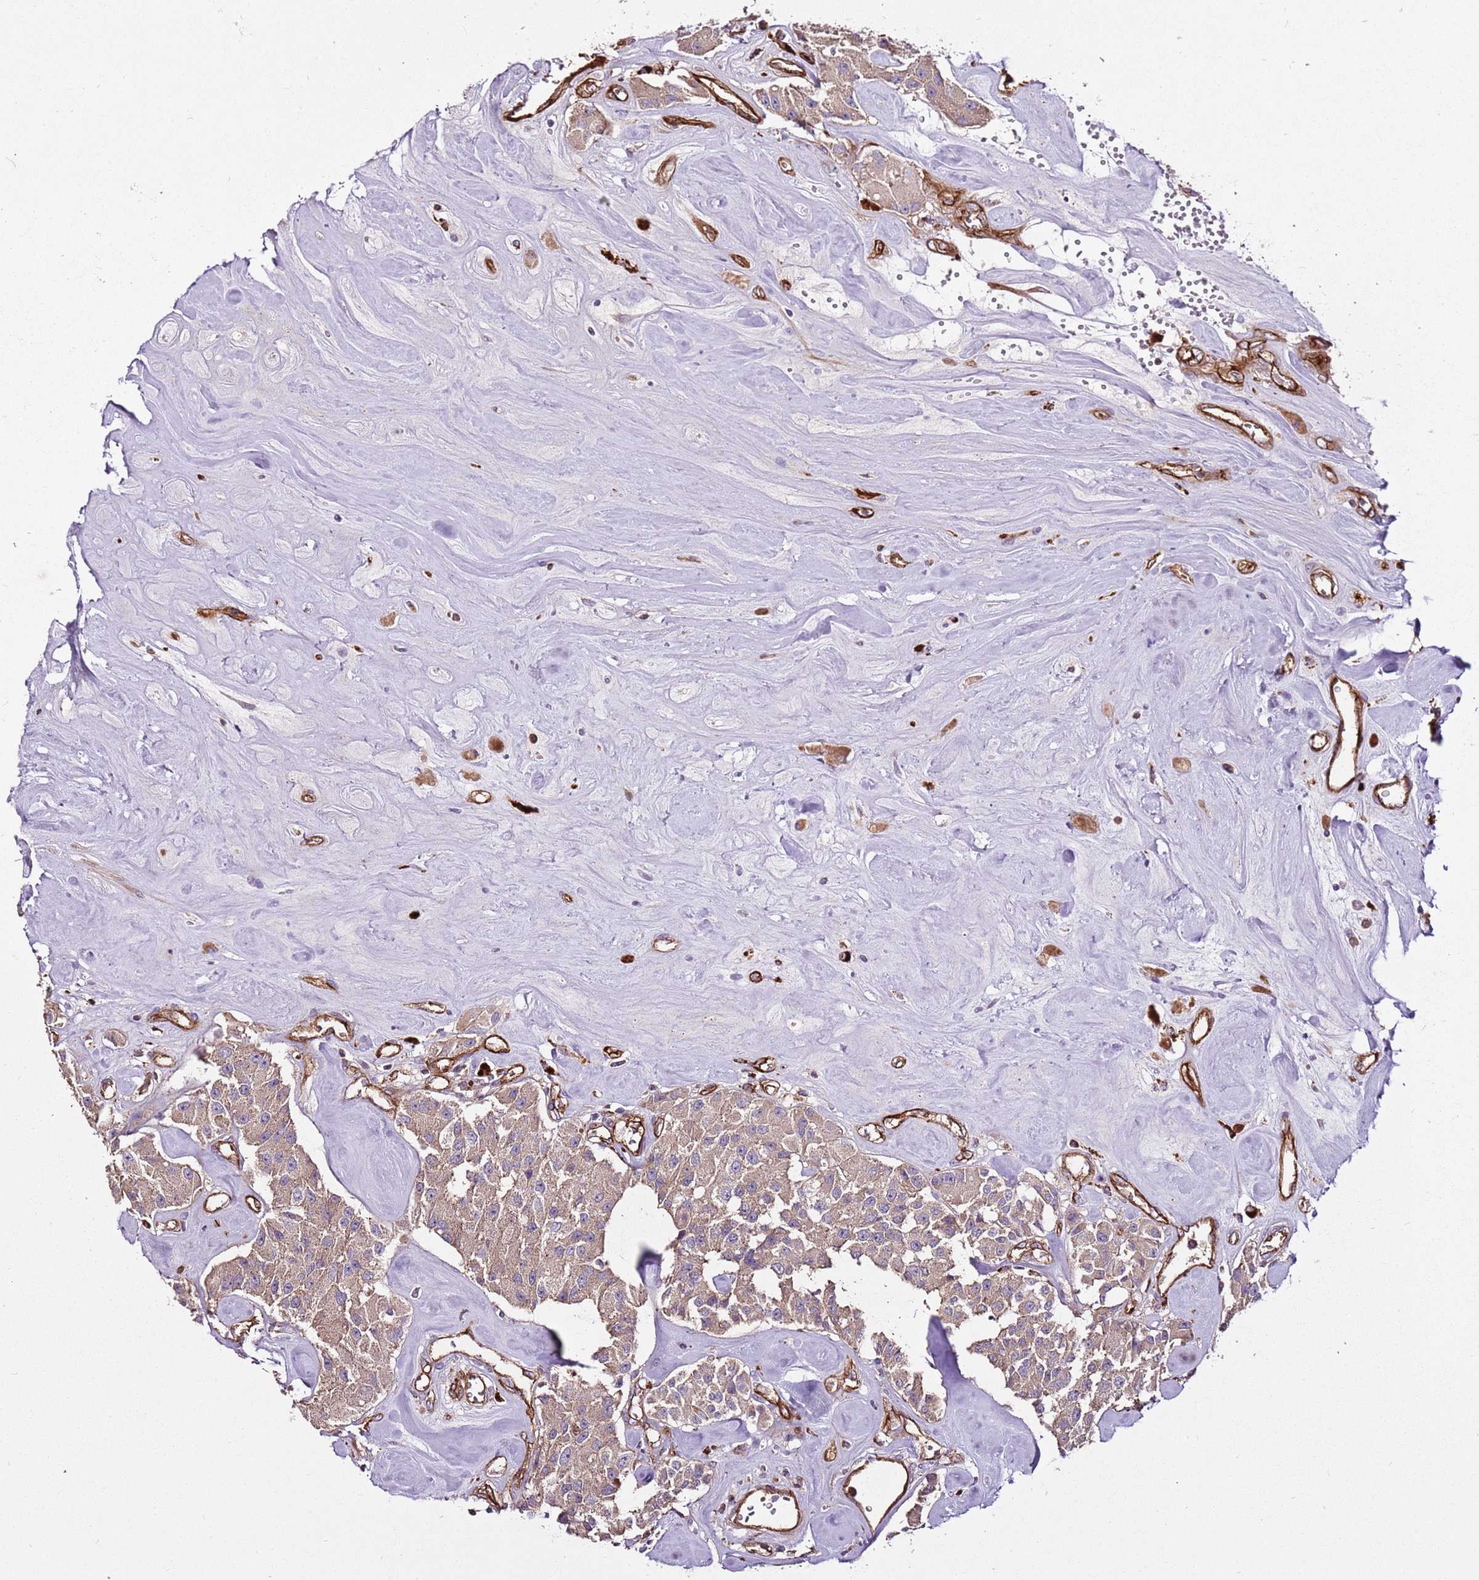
{"staining": {"intensity": "moderate", "quantity": ">75%", "location": "cytoplasmic/membranous"}, "tissue": "carcinoid", "cell_type": "Tumor cells", "image_type": "cancer", "snomed": [{"axis": "morphology", "description": "Carcinoid, malignant, NOS"}, {"axis": "topography", "description": "Pancreas"}], "caption": "Tumor cells demonstrate medium levels of moderate cytoplasmic/membranous expression in approximately >75% of cells in malignant carcinoid. Using DAB (brown) and hematoxylin (blue) stains, captured at high magnification using brightfield microscopy.", "gene": "ZNF827", "patient": {"sex": "male", "age": 41}}